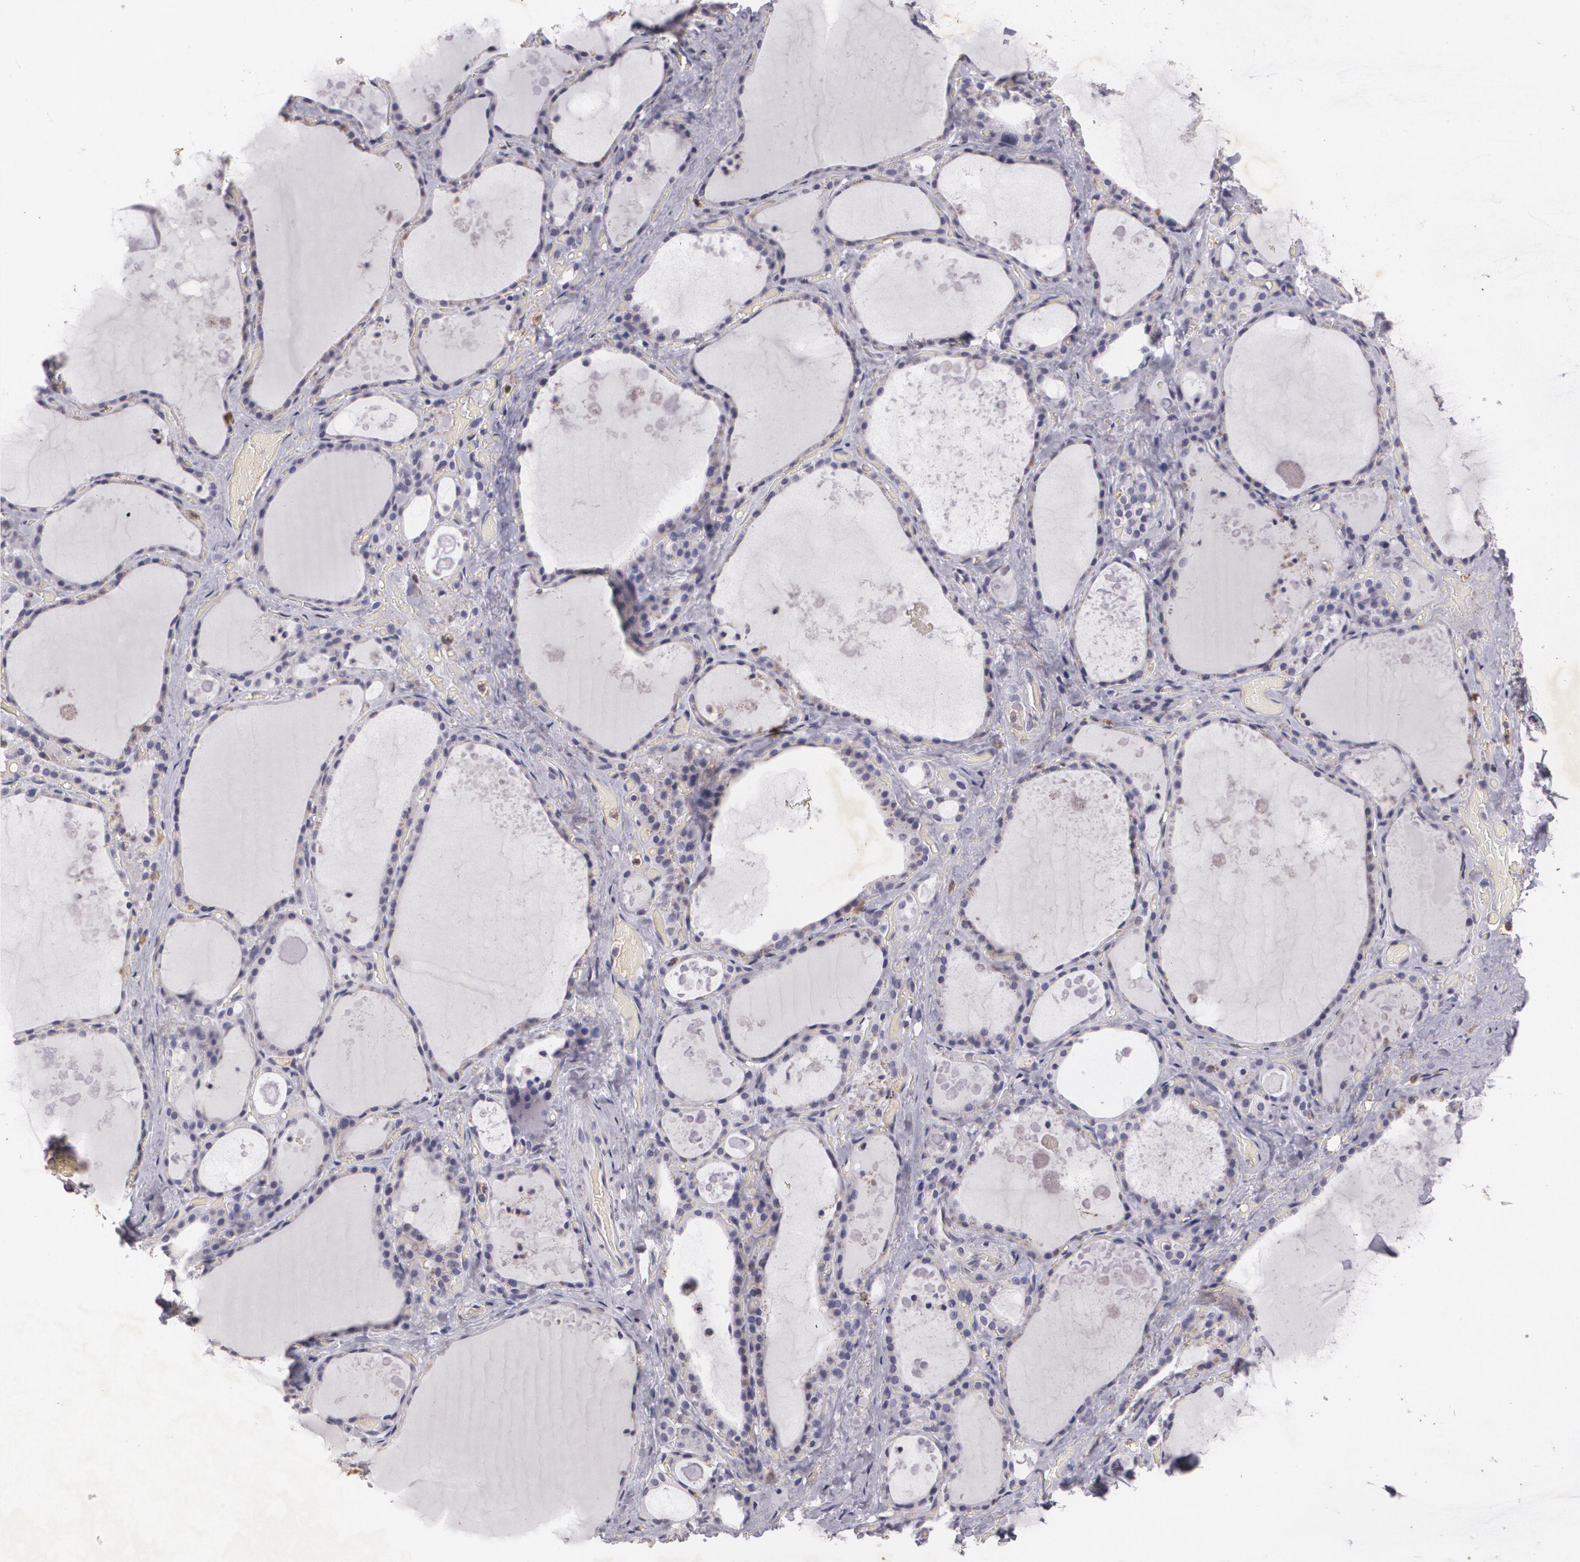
{"staining": {"intensity": "negative", "quantity": "none", "location": "none"}, "tissue": "thyroid gland", "cell_type": "Glandular cells", "image_type": "normal", "snomed": [{"axis": "morphology", "description": "Normal tissue, NOS"}, {"axis": "topography", "description": "Thyroid gland"}], "caption": "This is a micrograph of IHC staining of normal thyroid gland, which shows no staining in glandular cells. Brightfield microscopy of IHC stained with DAB (brown) and hematoxylin (blue), captured at high magnification.", "gene": "KCNA4", "patient": {"sex": "male", "age": 61}}